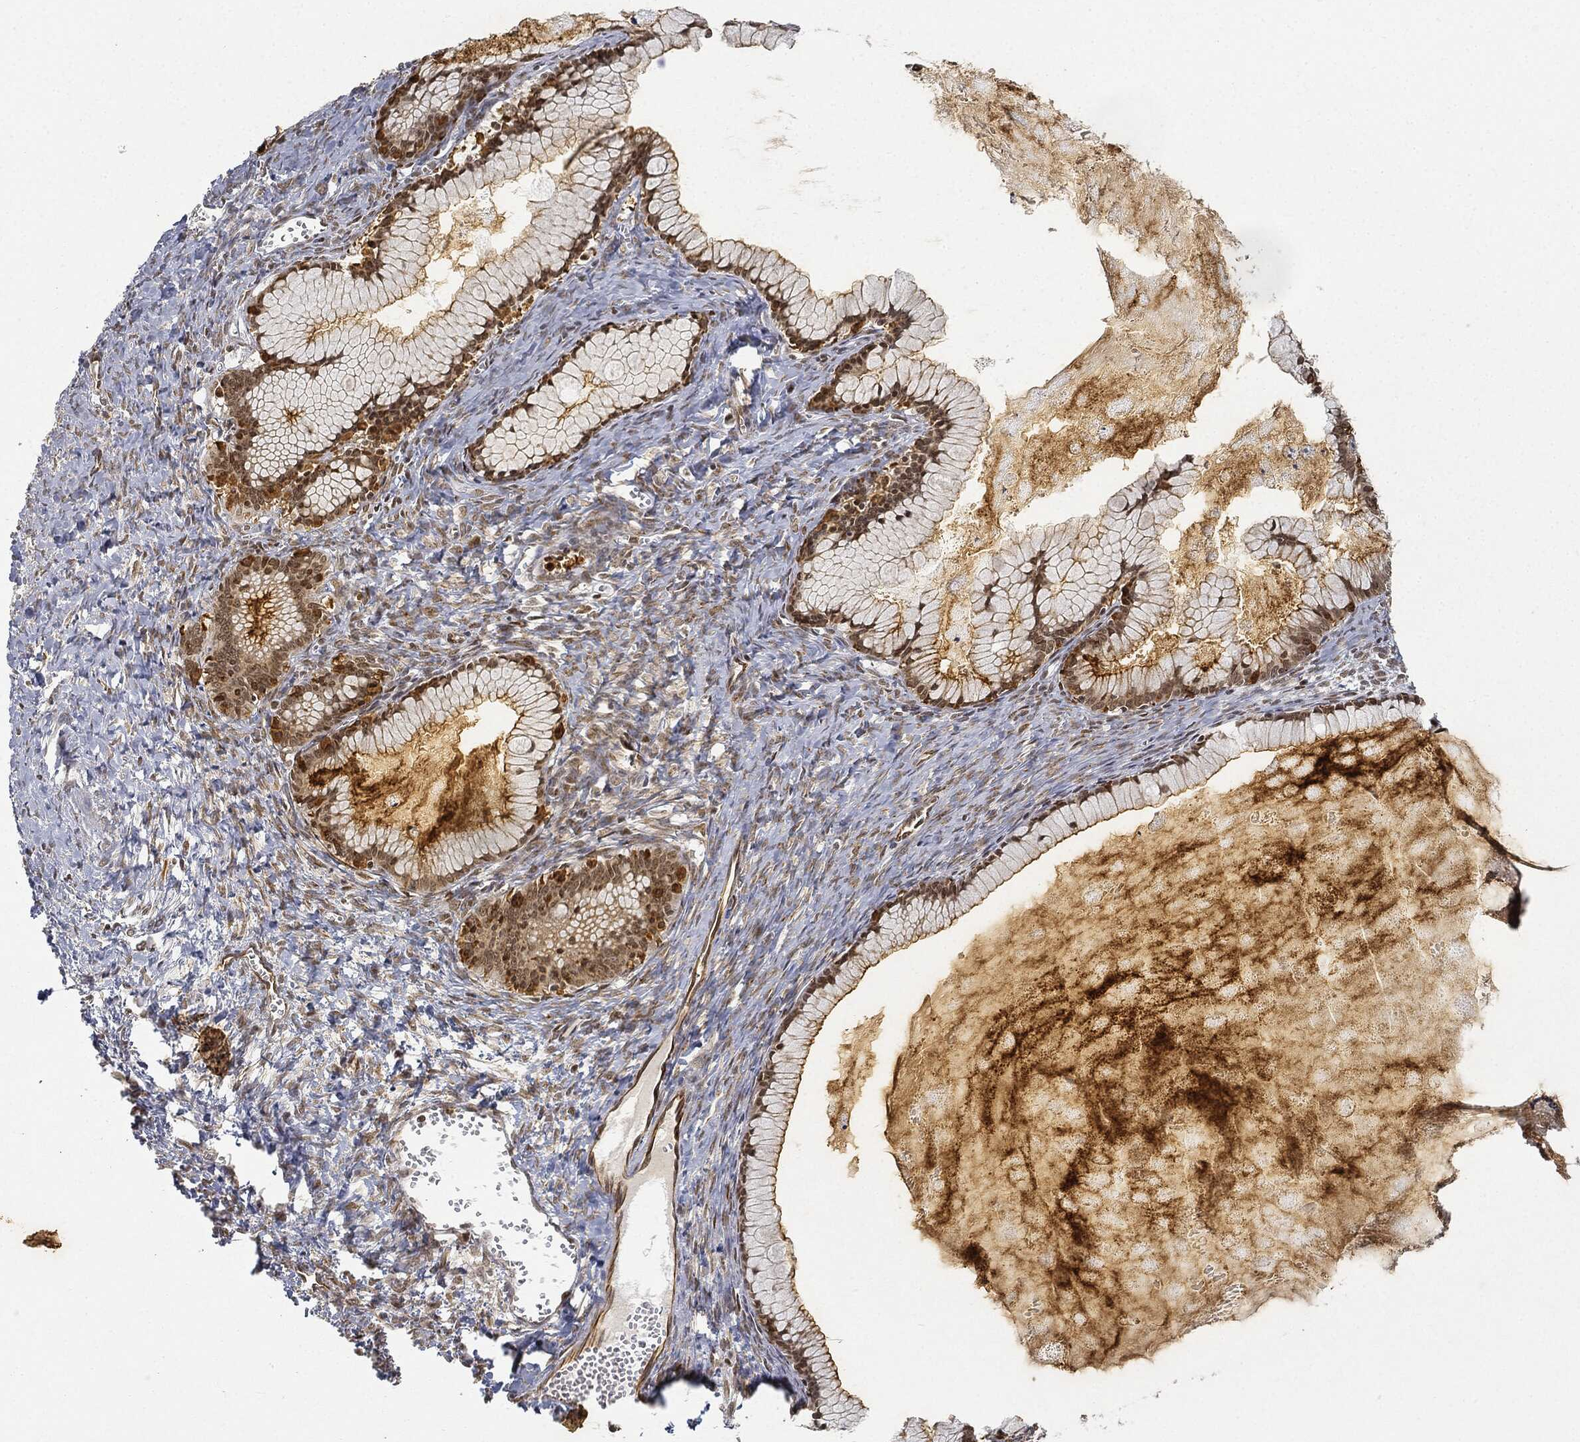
{"staining": {"intensity": "strong", "quantity": ">75%", "location": "nuclear"}, "tissue": "ovarian cancer", "cell_type": "Tumor cells", "image_type": "cancer", "snomed": [{"axis": "morphology", "description": "Cystadenocarcinoma, mucinous, NOS"}, {"axis": "topography", "description": "Ovary"}], "caption": "This is a micrograph of immunohistochemistry staining of ovarian cancer, which shows strong staining in the nuclear of tumor cells.", "gene": "CIB1", "patient": {"sex": "female", "age": 41}}